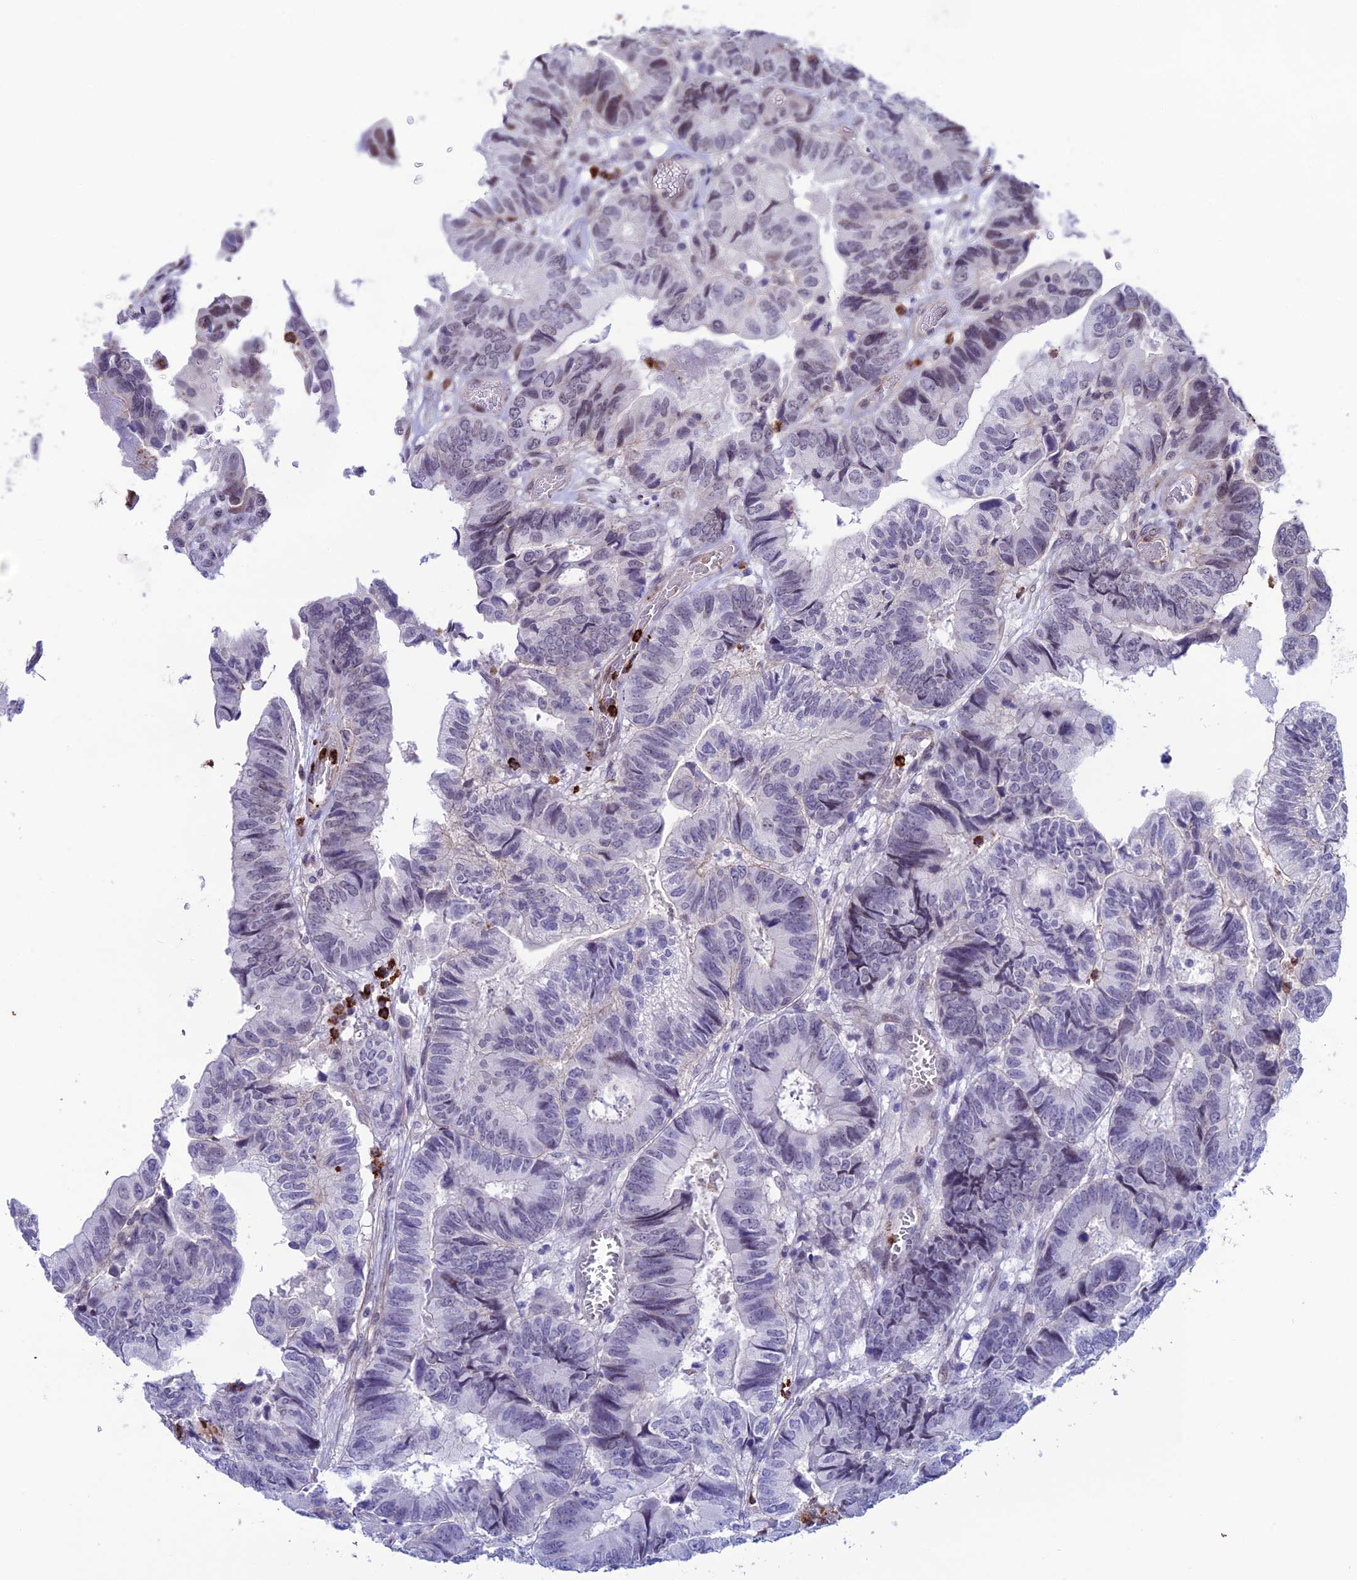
{"staining": {"intensity": "weak", "quantity": "<25%", "location": "nuclear"}, "tissue": "colorectal cancer", "cell_type": "Tumor cells", "image_type": "cancer", "snomed": [{"axis": "morphology", "description": "Adenocarcinoma, NOS"}, {"axis": "topography", "description": "Colon"}], "caption": "Colorectal adenocarcinoma was stained to show a protein in brown. There is no significant expression in tumor cells.", "gene": "COL6A6", "patient": {"sex": "male", "age": 85}}